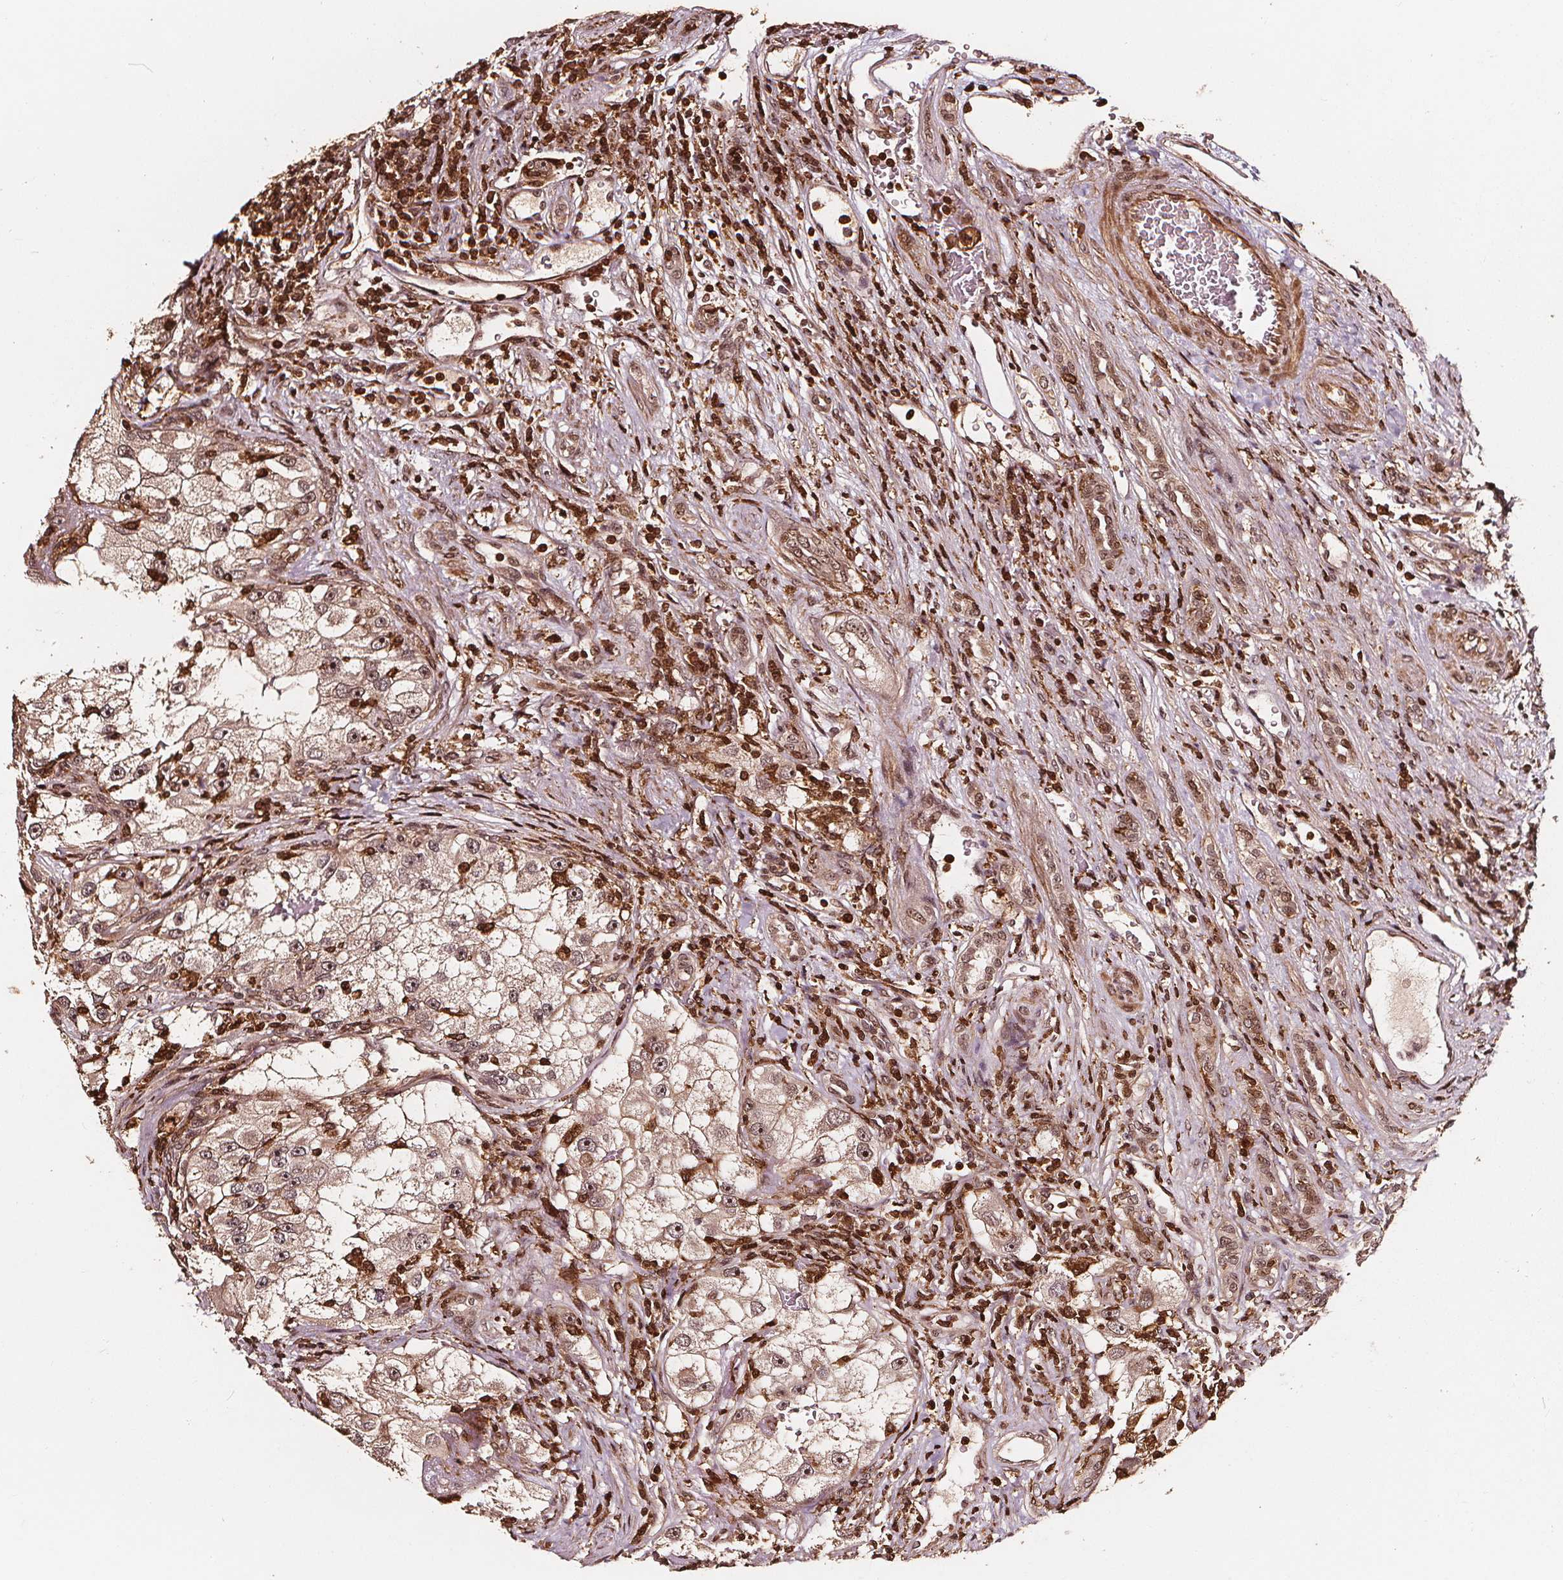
{"staining": {"intensity": "weak", "quantity": ">75%", "location": "cytoplasmic/membranous,nuclear"}, "tissue": "renal cancer", "cell_type": "Tumor cells", "image_type": "cancer", "snomed": [{"axis": "morphology", "description": "Adenocarcinoma, NOS"}, {"axis": "topography", "description": "Kidney"}], "caption": "Immunohistochemical staining of human renal cancer displays weak cytoplasmic/membranous and nuclear protein positivity in about >75% of tumor cells. The protein of interest is shown in brown color, while the nuclei are stained blue.", "gene": "EXOSC9", "patient": {"sex": "male", "age": 63}}